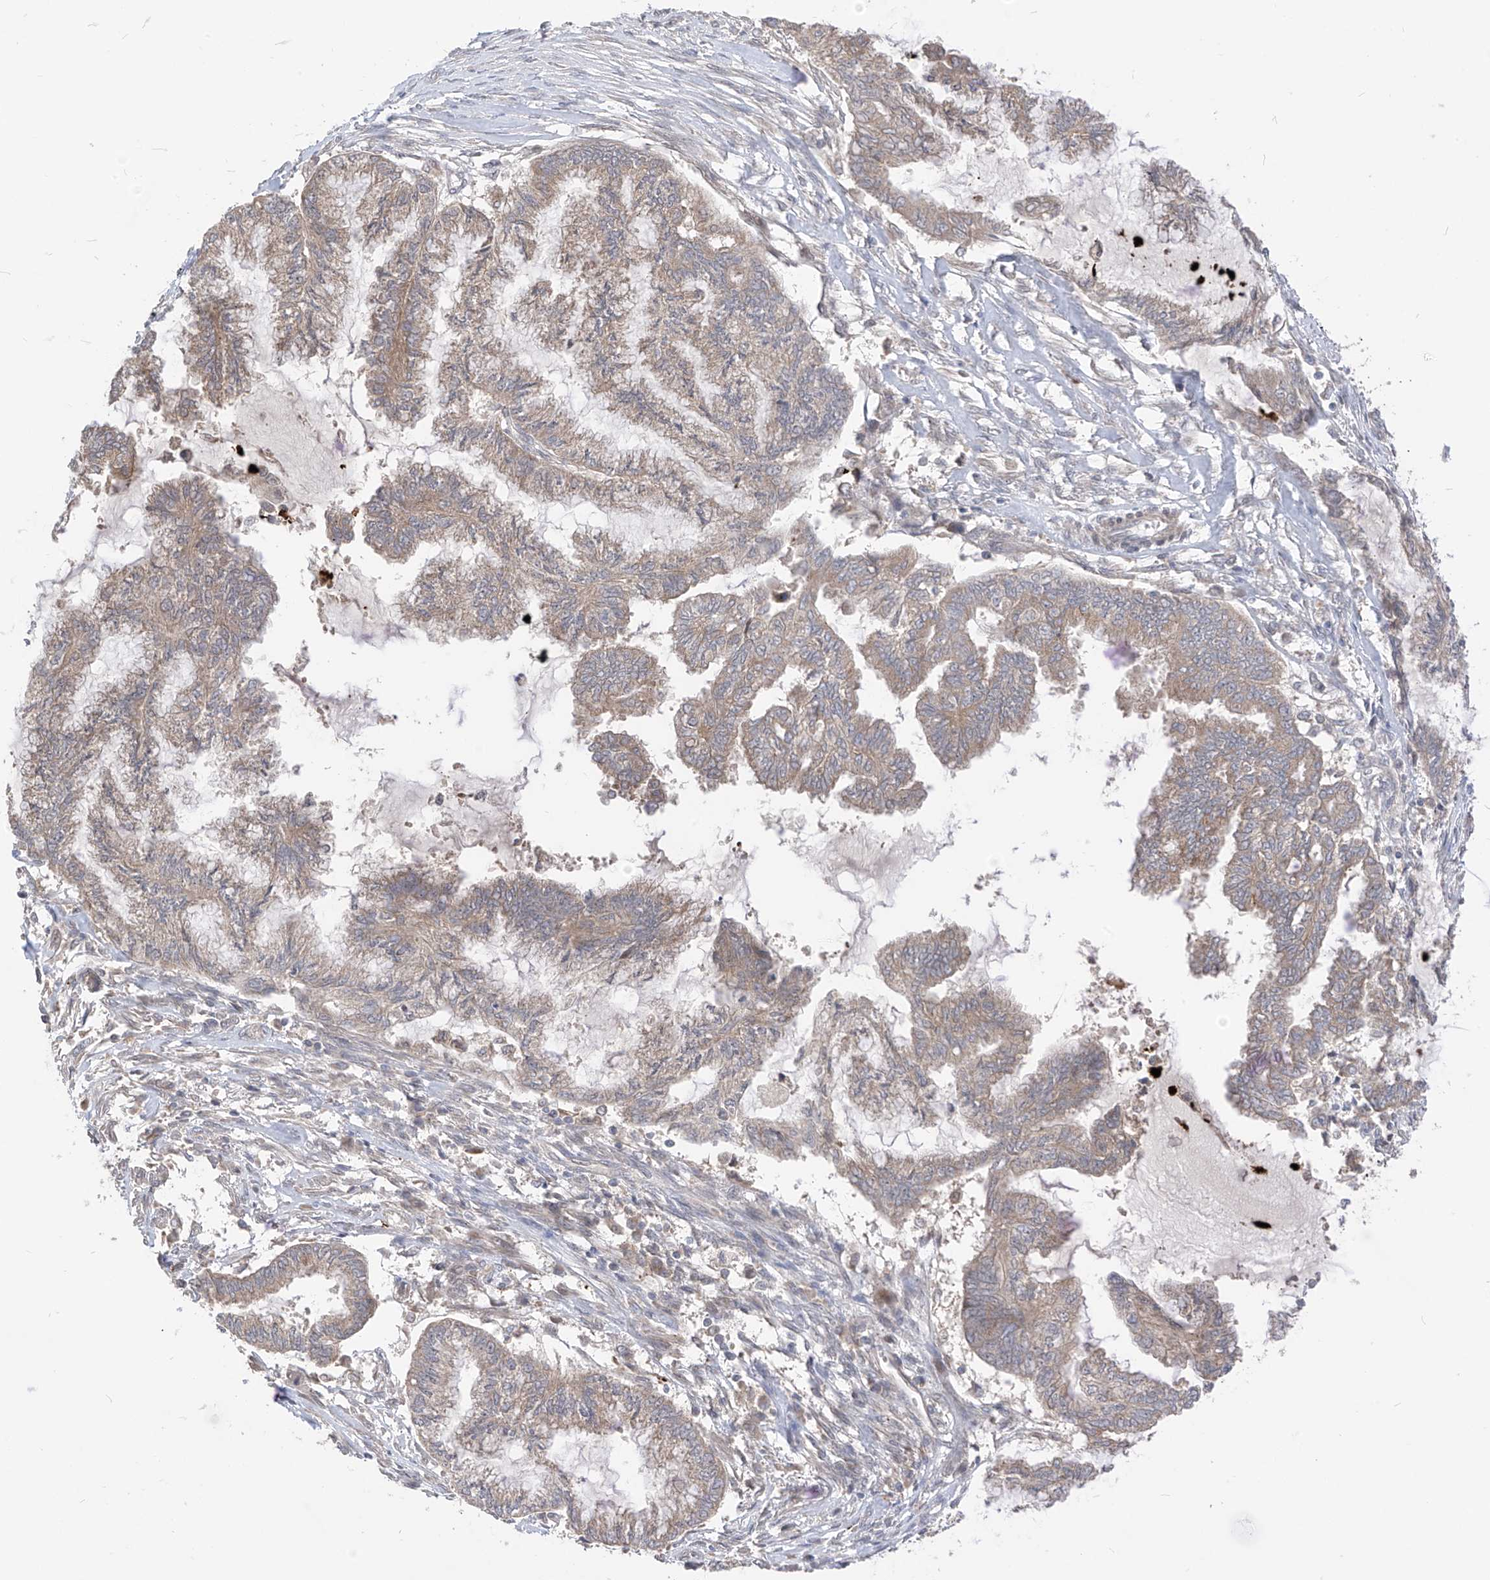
{"staining": {"intensity": "weak", "quantity": ">75%", "location": "cytoplasmic/membranous"}, "tissue": "endometrial cancer", "cell_type": "Tumor cells", "image_type": "cancer", "snomed": [{"axis": "morphology", "description": "Adenocarcinoma, NOS"}, {"axis": "topography", "description": "Endometrium"}], "caption": "Adenocarcinoma (endometrial) was stained to show a protein in brown. There is low levels of weak cytoplasmic/membranous staining in approximately >75% of tumor cells.", "gene": "CNKSR1", "patient": {"sex": "female", "age": 86}}